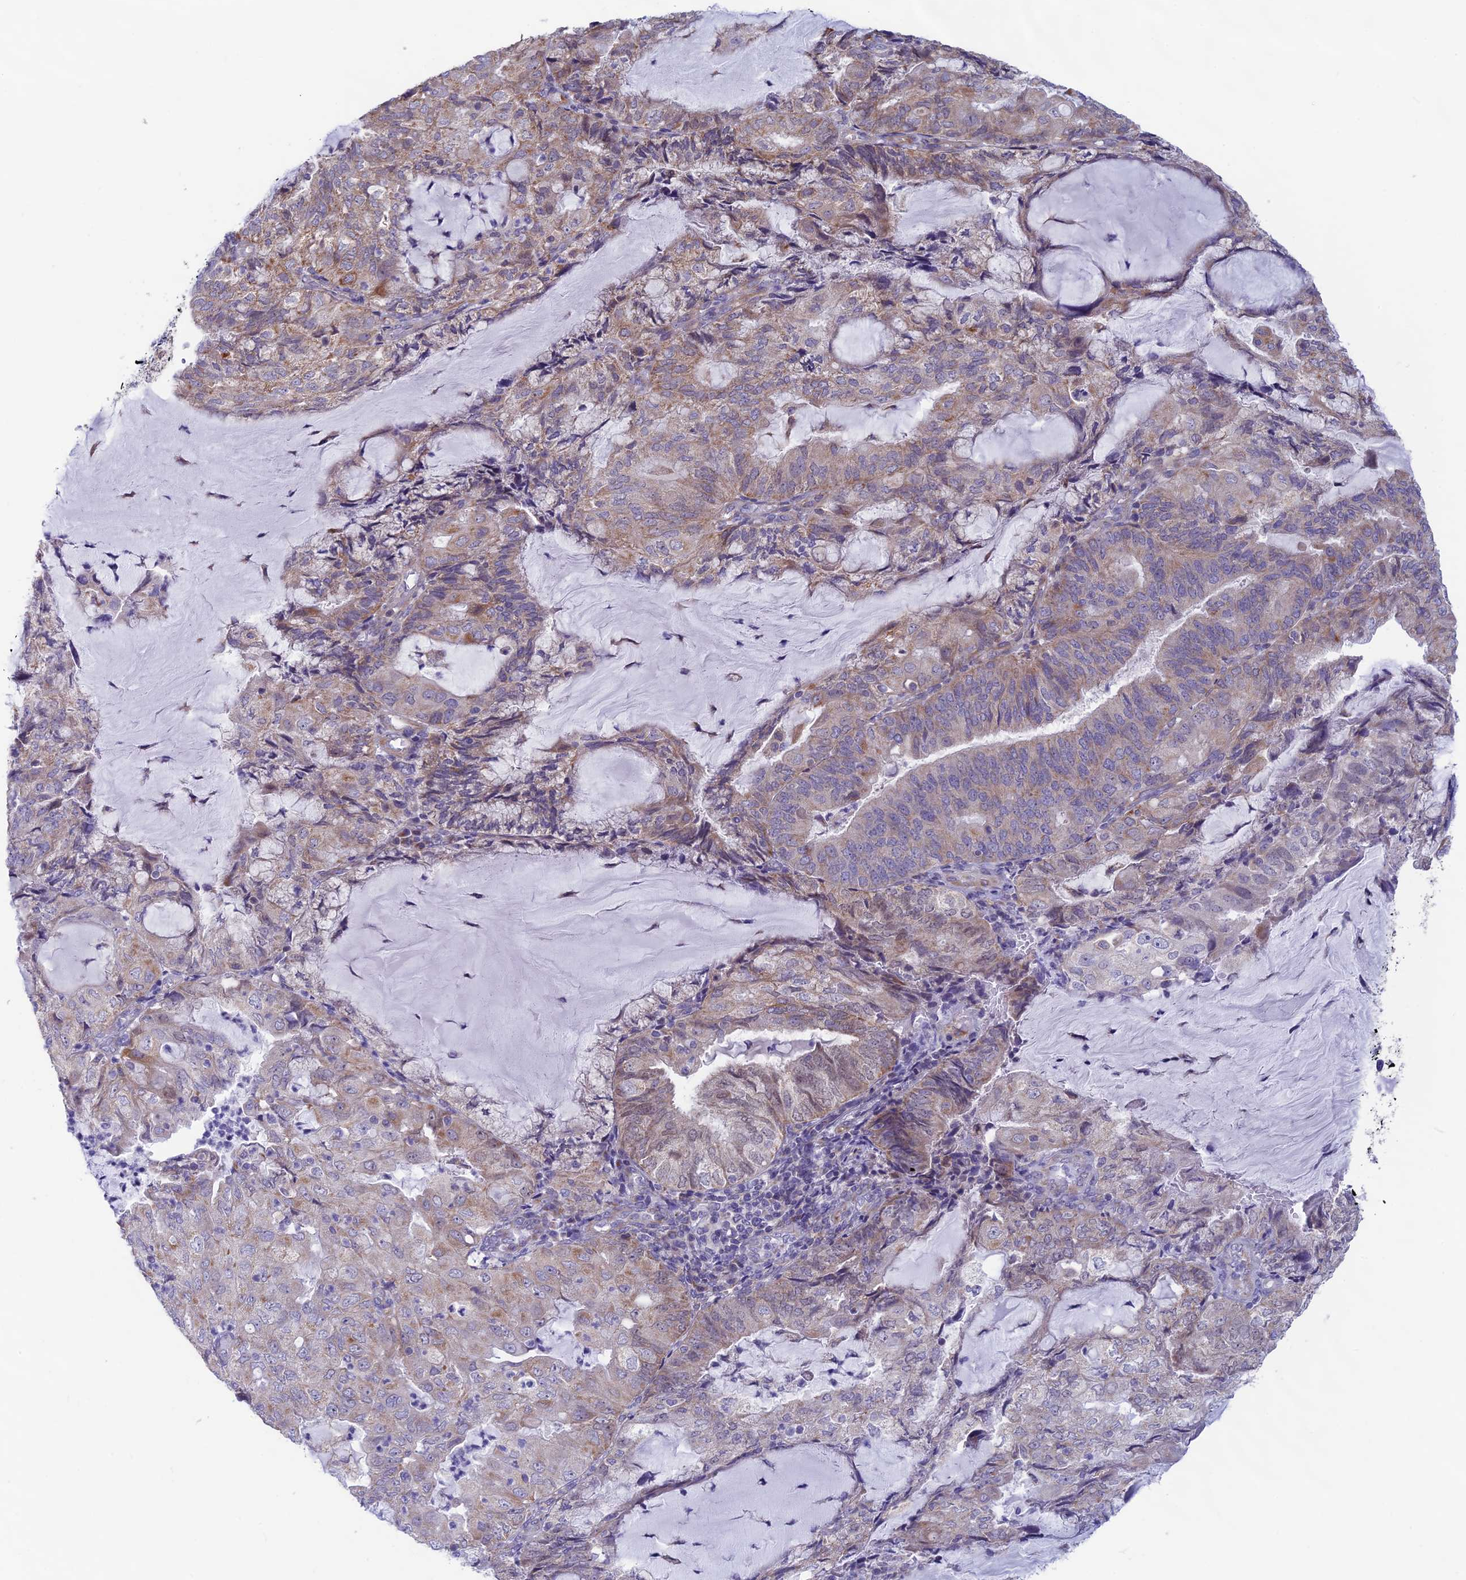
{"staining": {"intensity": "weak", "quantity": "25%-75%", "location": "cytoplasmic/membranous"}, "tissue": "endometrial cancer", "cell_type": "Tumor cells", "image_type": "cancer", "snomed": [{"axis": "morphology", "description": "Adenocarcinoma, NOS"}, {"axis": "topography", "description": "Endometrium"}], "caption": "Immunohistochemical staining of endometrial cancer (adenocarcinoma) reveals low levels of weak cytoplasmic/membranous expression in approximately 25%-75% of tumor cells.", "gene": "PLAC9", "patient": {"sex": "female", "age": 81}}